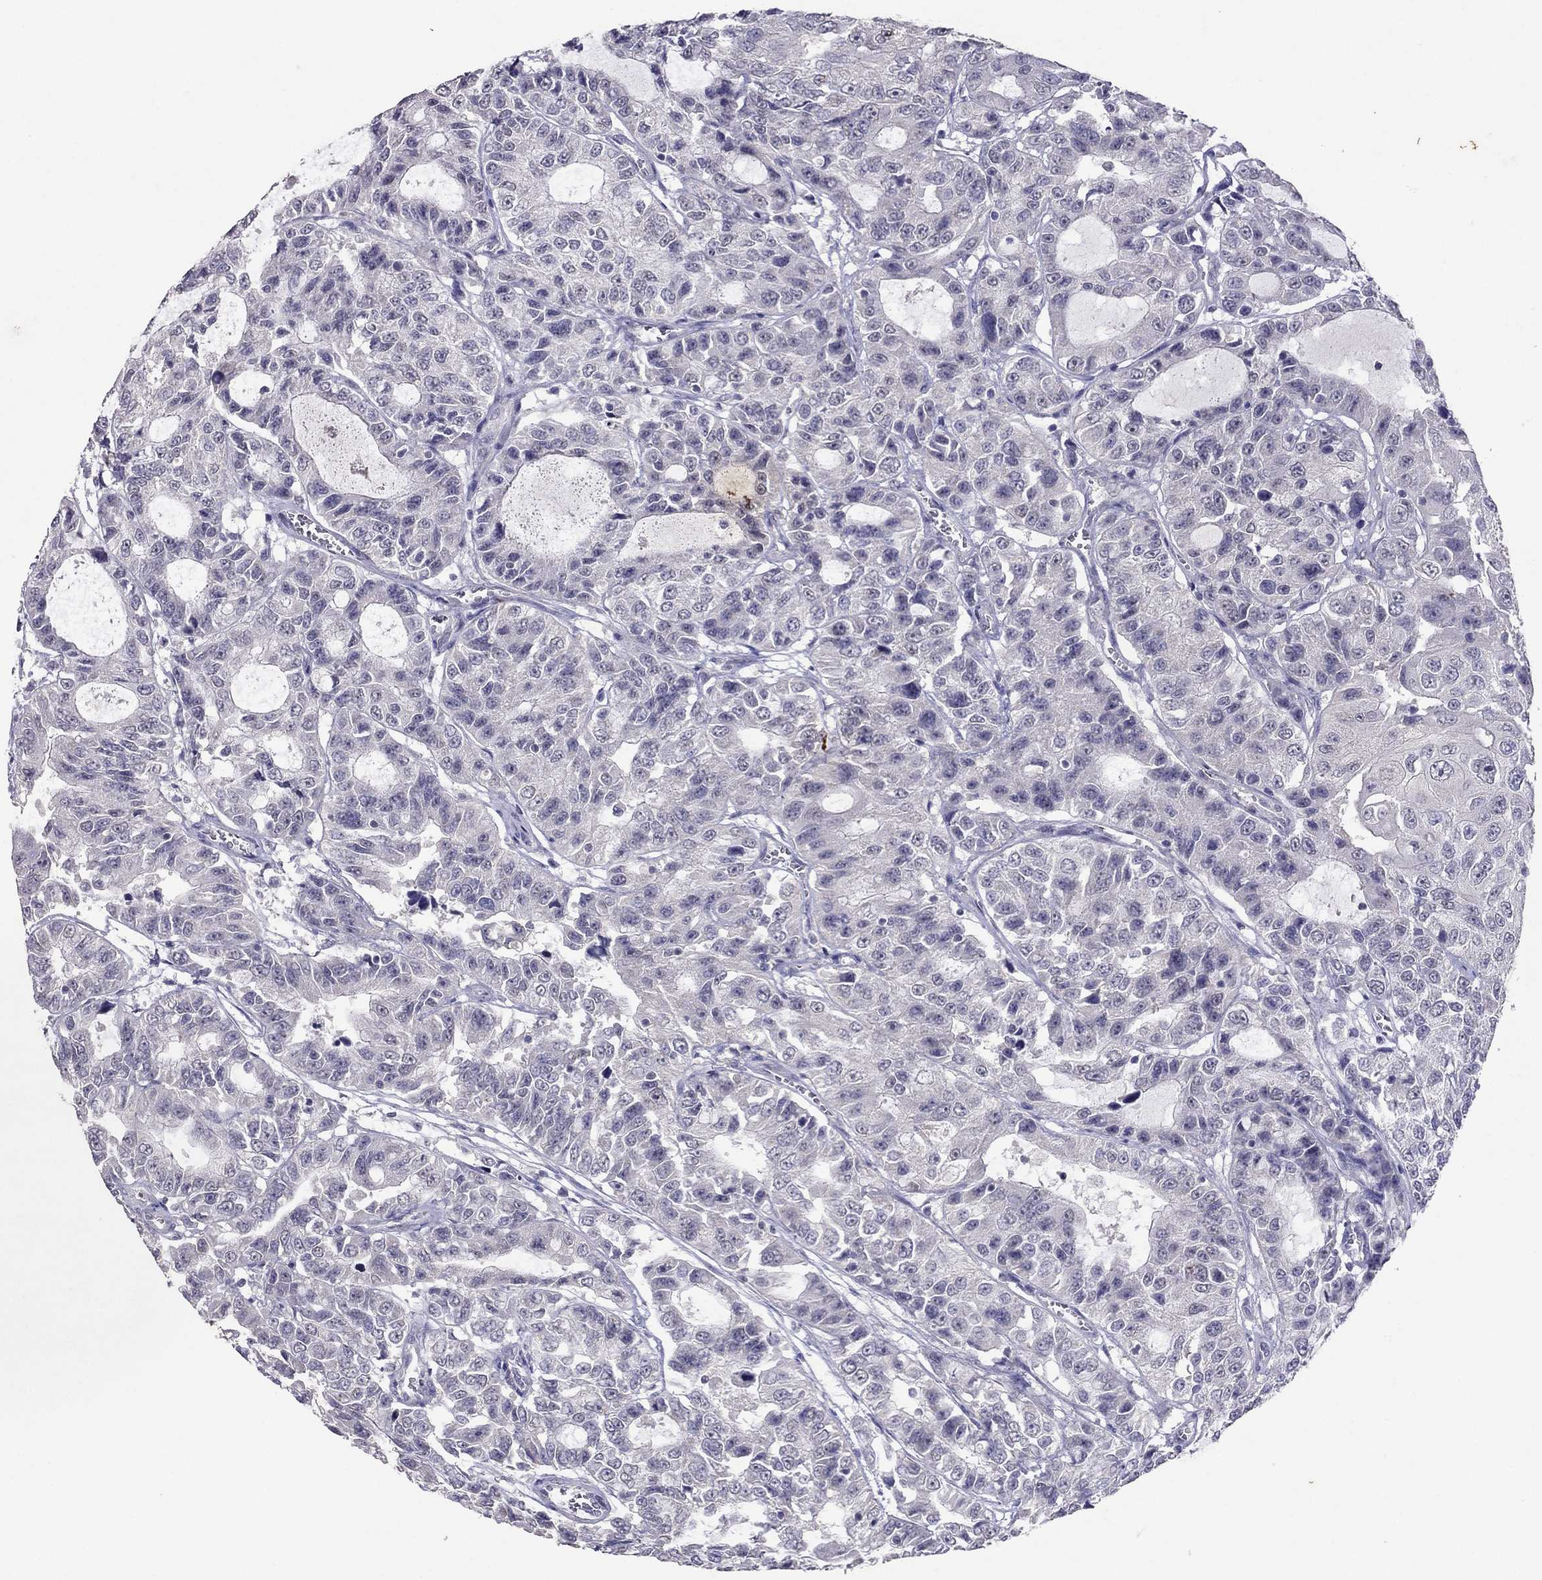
{"staining": {"intensity": "negative", "quantity": "none", "location": "none"}, "tissue": "urothelial cancer", "cell_type": "Tumor cells", "image_type": "cancer", "snomed": [{"axis": "morphology", "description": "Urothelial carcinoma, NOS"}, {"axis": "morphology", "description": "Urothelial carcinoma, High grade"}, {"axis": "topography", "description": "Urinary bladder"}], "caption": "Protein analysis of transitional cell carcinoma displays no significant staining in tumor cells. (DAB immunohistochemistry (IHC), high magnification).", "gene": "FST", "patient": {"sex": "female", "age": 73}}